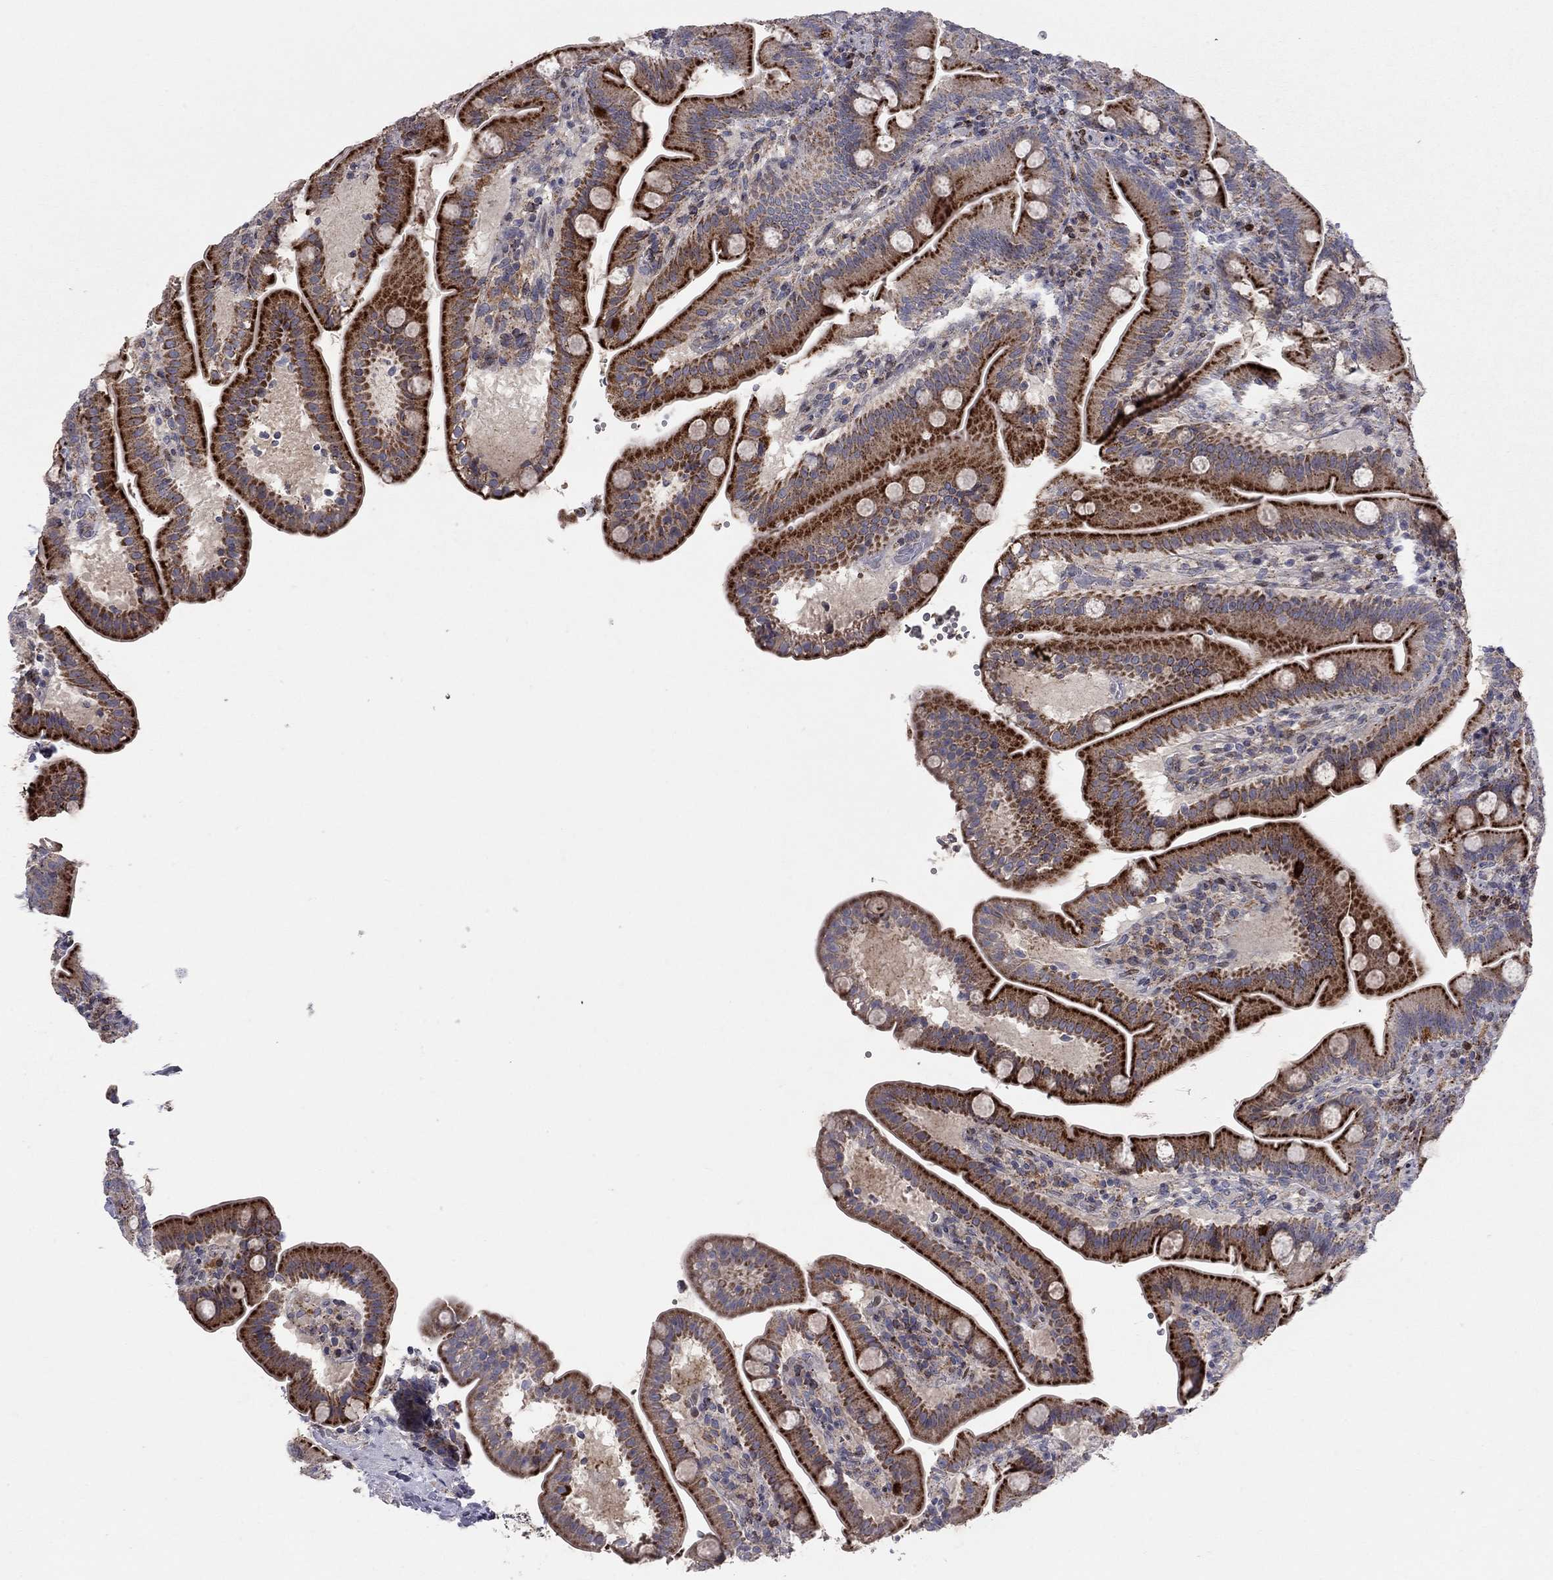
{"staining": {"intensity": "strong", "quantity": "25%-75%", "location": "cytoplasmic/membranous"}, "tissue": "small intestine", "cell_type": "Glandular cells", "image_type": "normal", "snomed": [{"axis": "morphology", "description": "Normal tissue, NOS"}, {"axis": "topography", "description": "Small intestine"}], "caption": "About 25%-75% of glandular cells in benign human small intestine demonstrate strong cytoplasmic/membranous protein expression as visualized by brown immunohistochemical staining.", "gene": "ERN2", "patient": {"sex": "male", "age": 66}}